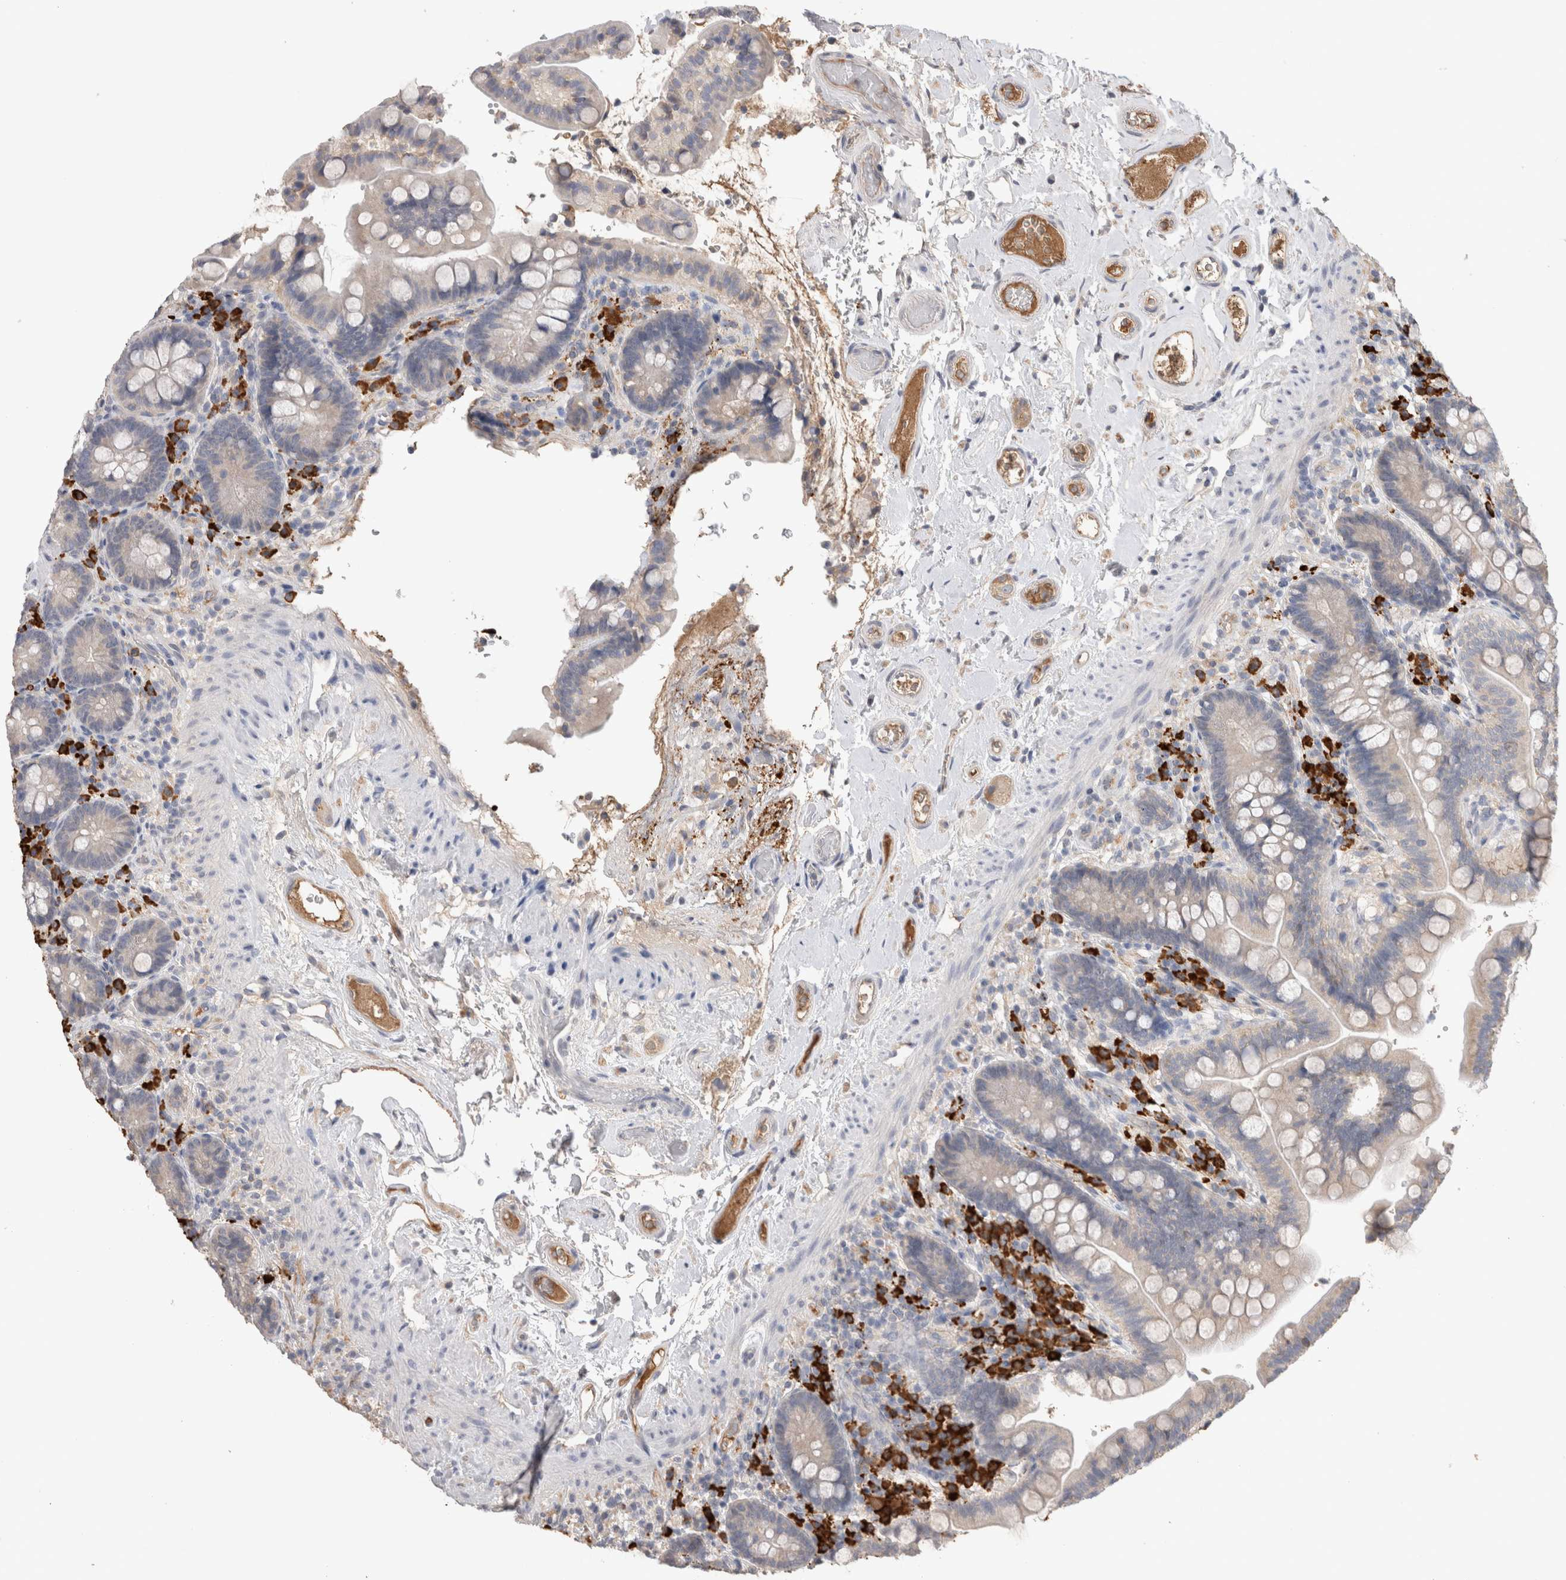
{"staining": {"intensity": "weak", "quantity": ">75%", "location": "cytoplasmic/membranous"}, "tissue": "colon", "cell_type": "Endothelial cells", "image_type": "normal", "snomed": [{"axis": "morphology", "description": "Normal tissue, NOS"}, {"axis": "topography", "description": "Smooth muscle"}, {"axis": "topography", "description": "Colon"}], "caption": "Weak cytoplasmic/membranous protein expression is present in approximately >75% of endothelial cells in colon. Nuclei are stained in blue.", "gene": "PPP3CC", "patient": {"sex": "male", "age": 73}}